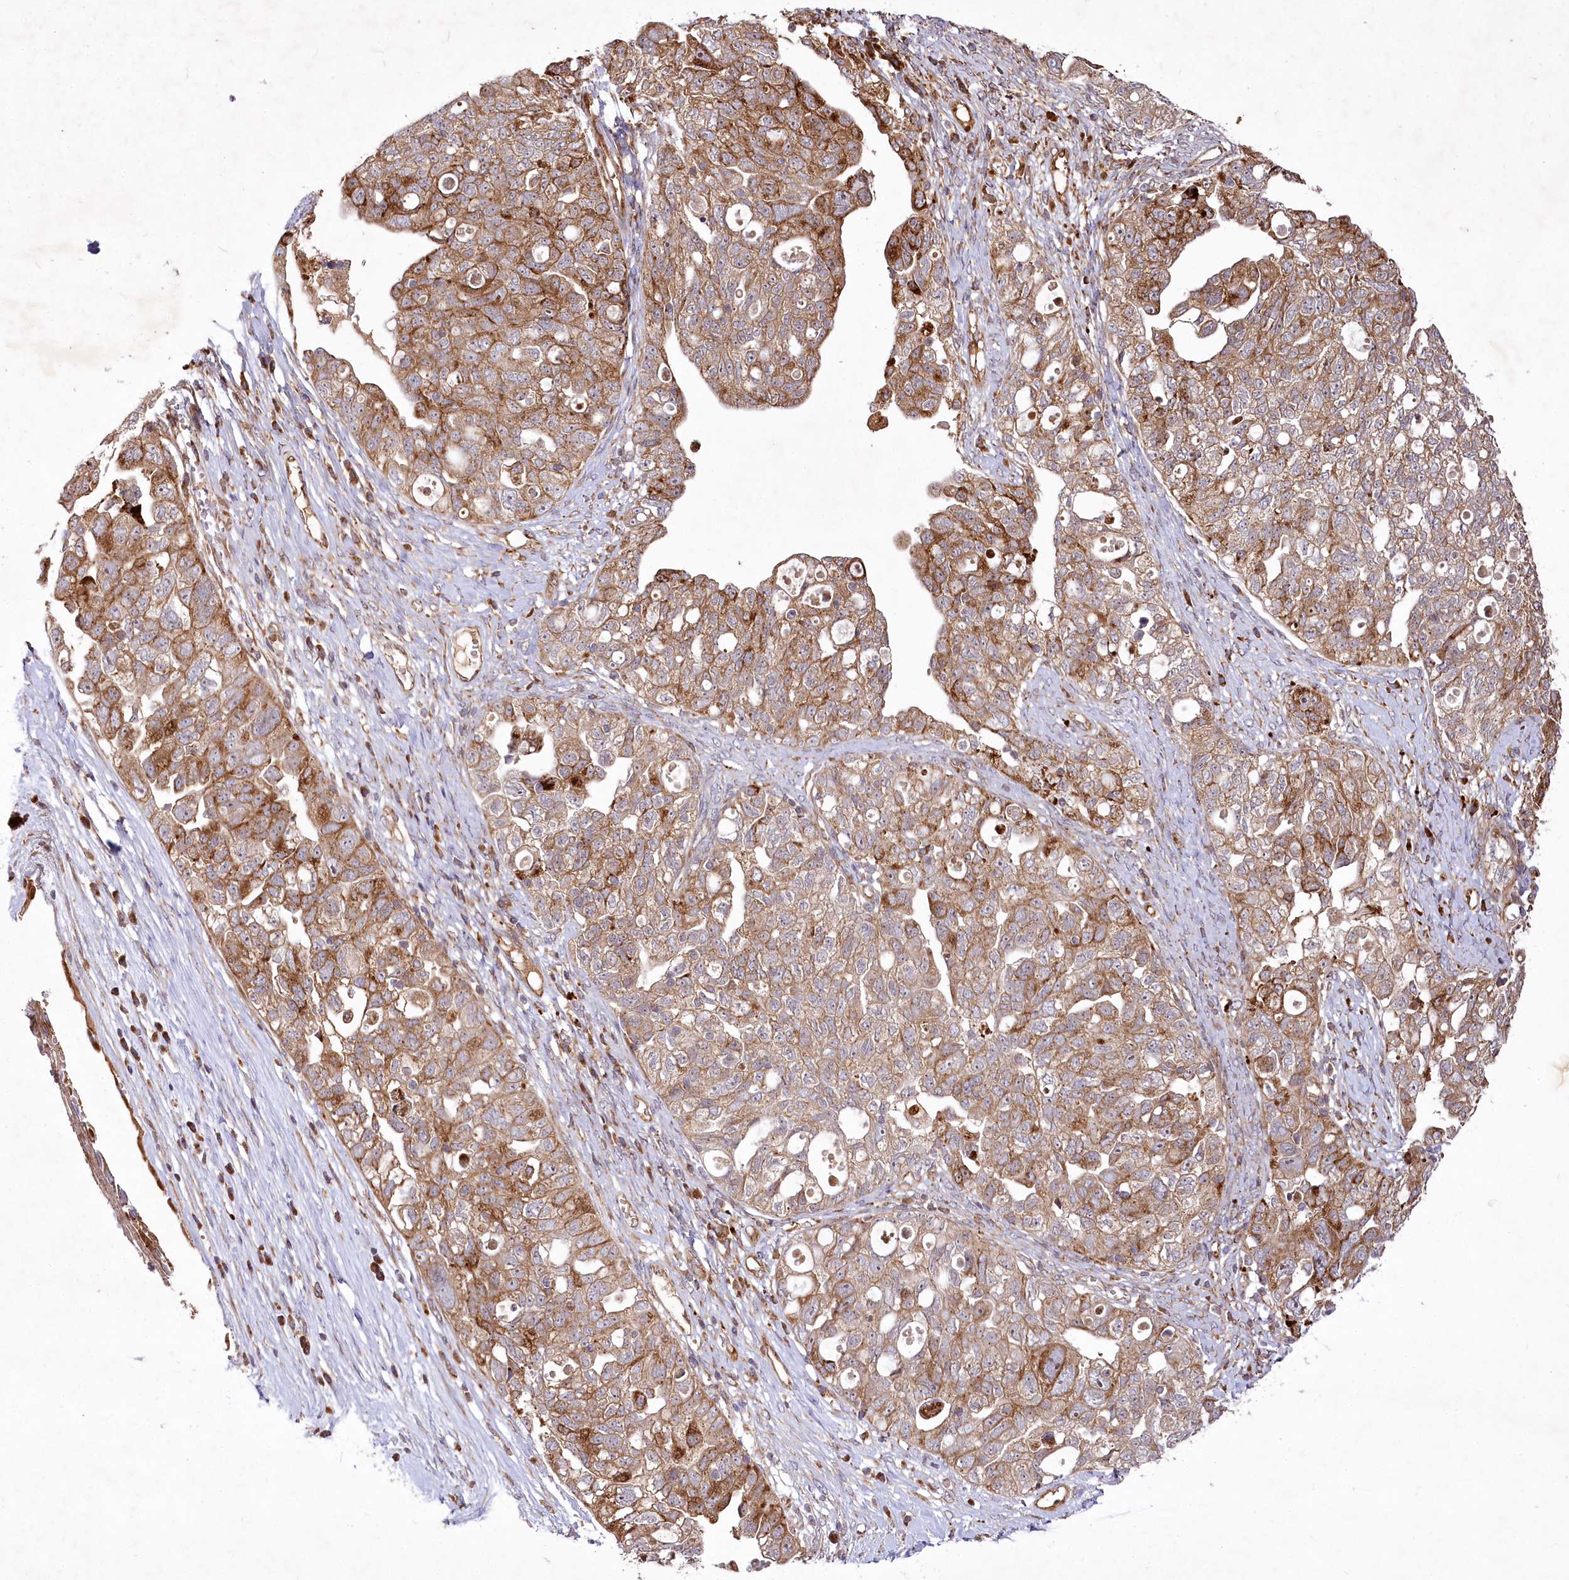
{"staining": {"intensity": "moderate", "quantity": ">75%", "location": "cytoplasmic/membranous"}, "tissue": "ovarian cancer", "cell_type": "Tumor cells", "image_type": "cancer", "snomed": [{"axis": "morphology", "description": "Carcinoma, NOS"}, {"axis": "morphology", "description": "Cystadenocarcinoma, serous, NOS"}, {"axis": "topography", "description": "Ovary"}], "caption": "Brown immunohistochemical staining in human ovarian cancer (serous cystadenocarcinoma) demonstrates moderate cytoplasmic/membranous positivity in about >75% of tumor cells. (Stains: DAB (3,3'-diaminobenzidine) in brown, nuclei in blue, Microscopy: brightfield microscopy at high magnification).", "gene": "PSTK", "patient": {"sex": "female", "age": 69}}